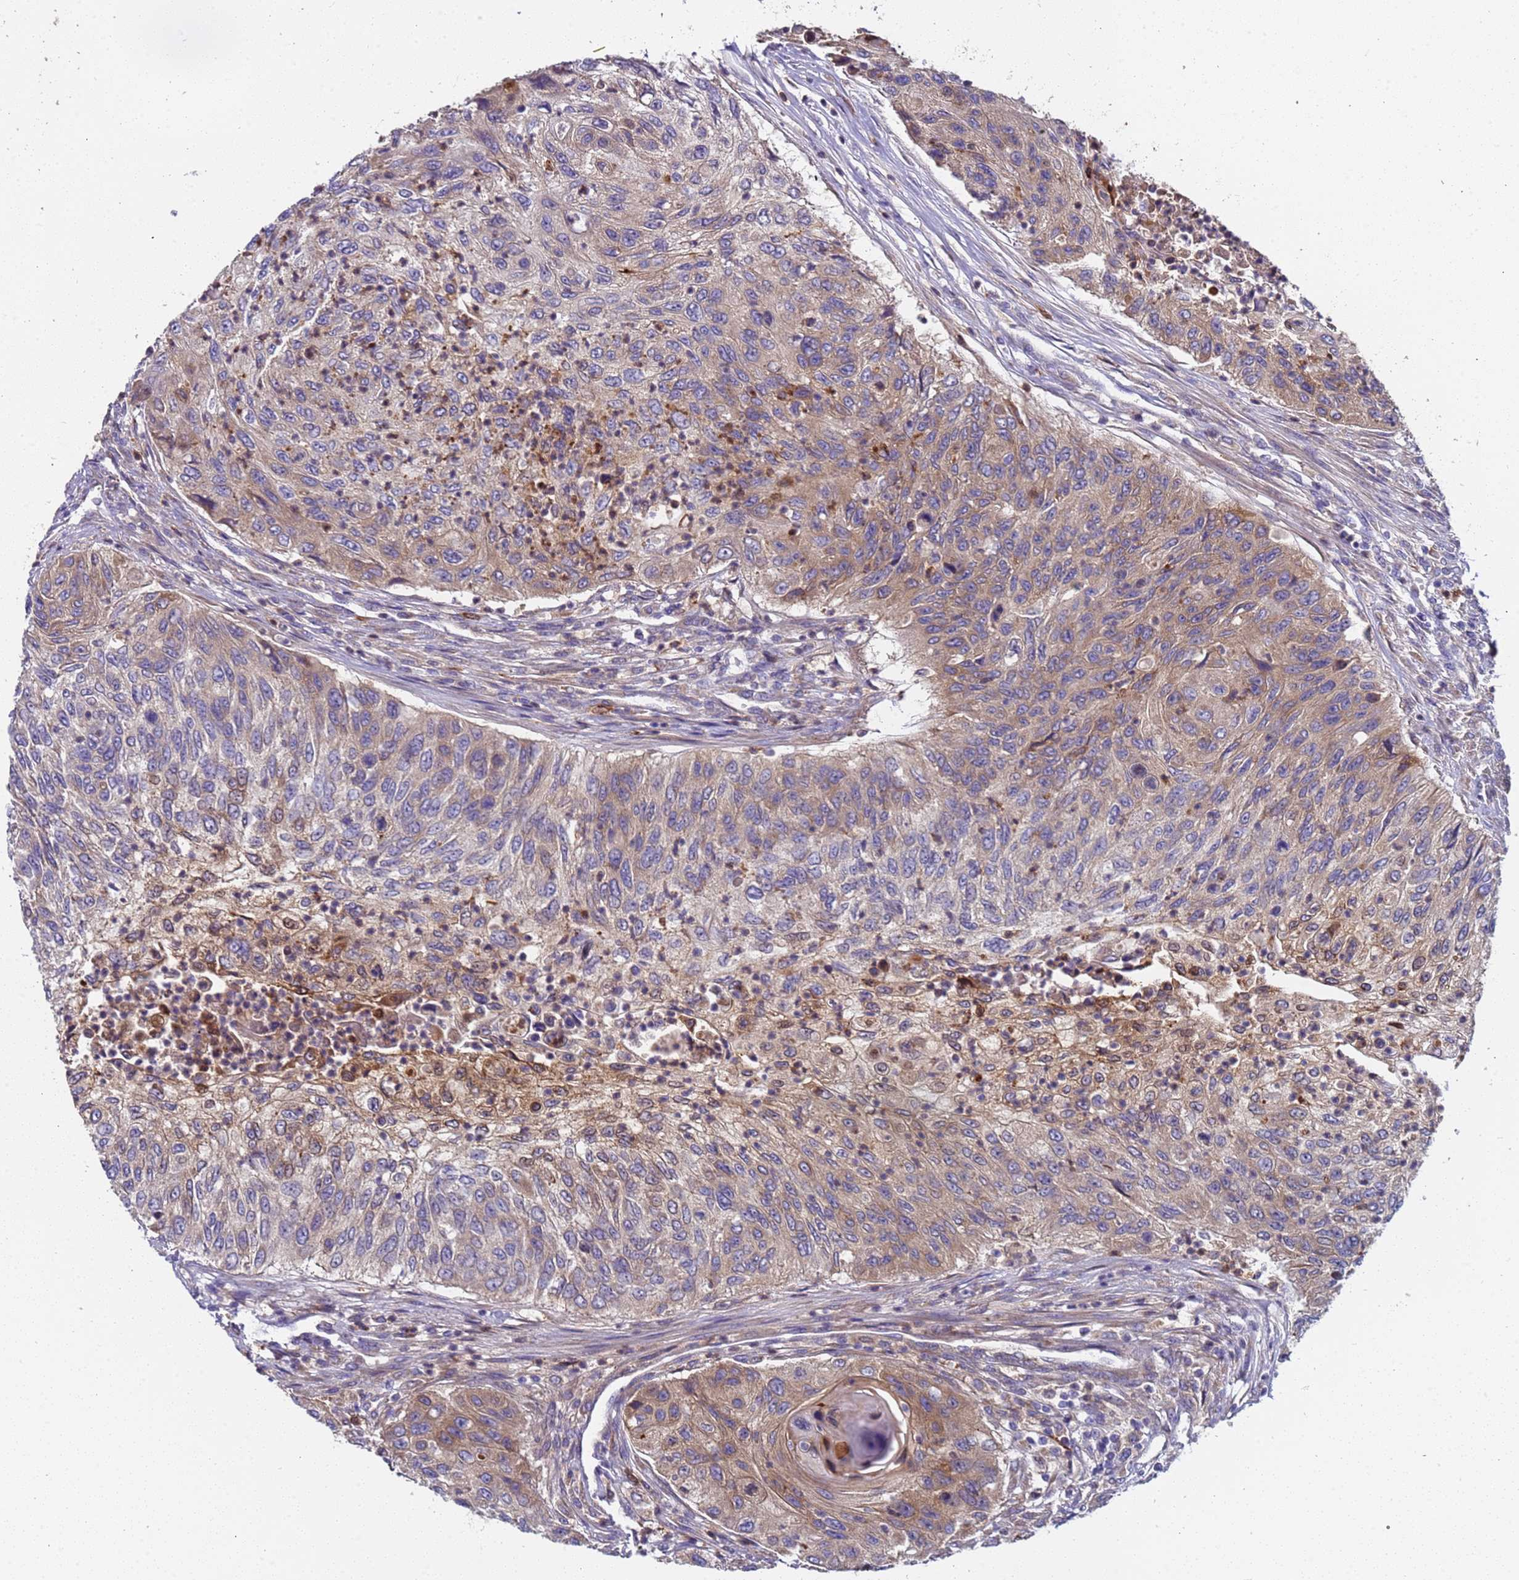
{"staining": {"intensity": "moderate", "quantity": "25%-75%", "location": "cytoplasmic/membranous"}, "tissue": "urothelial cancer", "cell_type": "Tumor cells", "image_type": "cancer", "snomed": [{"axis": "morphology", "description": "Urothelial carcinoma, High grade"}, {"axis": "topography", "description": "Urinary bladder"}], "caption": "This is a micrograph of immunohistochemistry staining of high-grade urothelial carcinoma, which shows moderate staining in the cytoplasmic/membranous of tumor cells.", "gene": "PAQR7", "patient": {"sex": "female", "age": 60}}